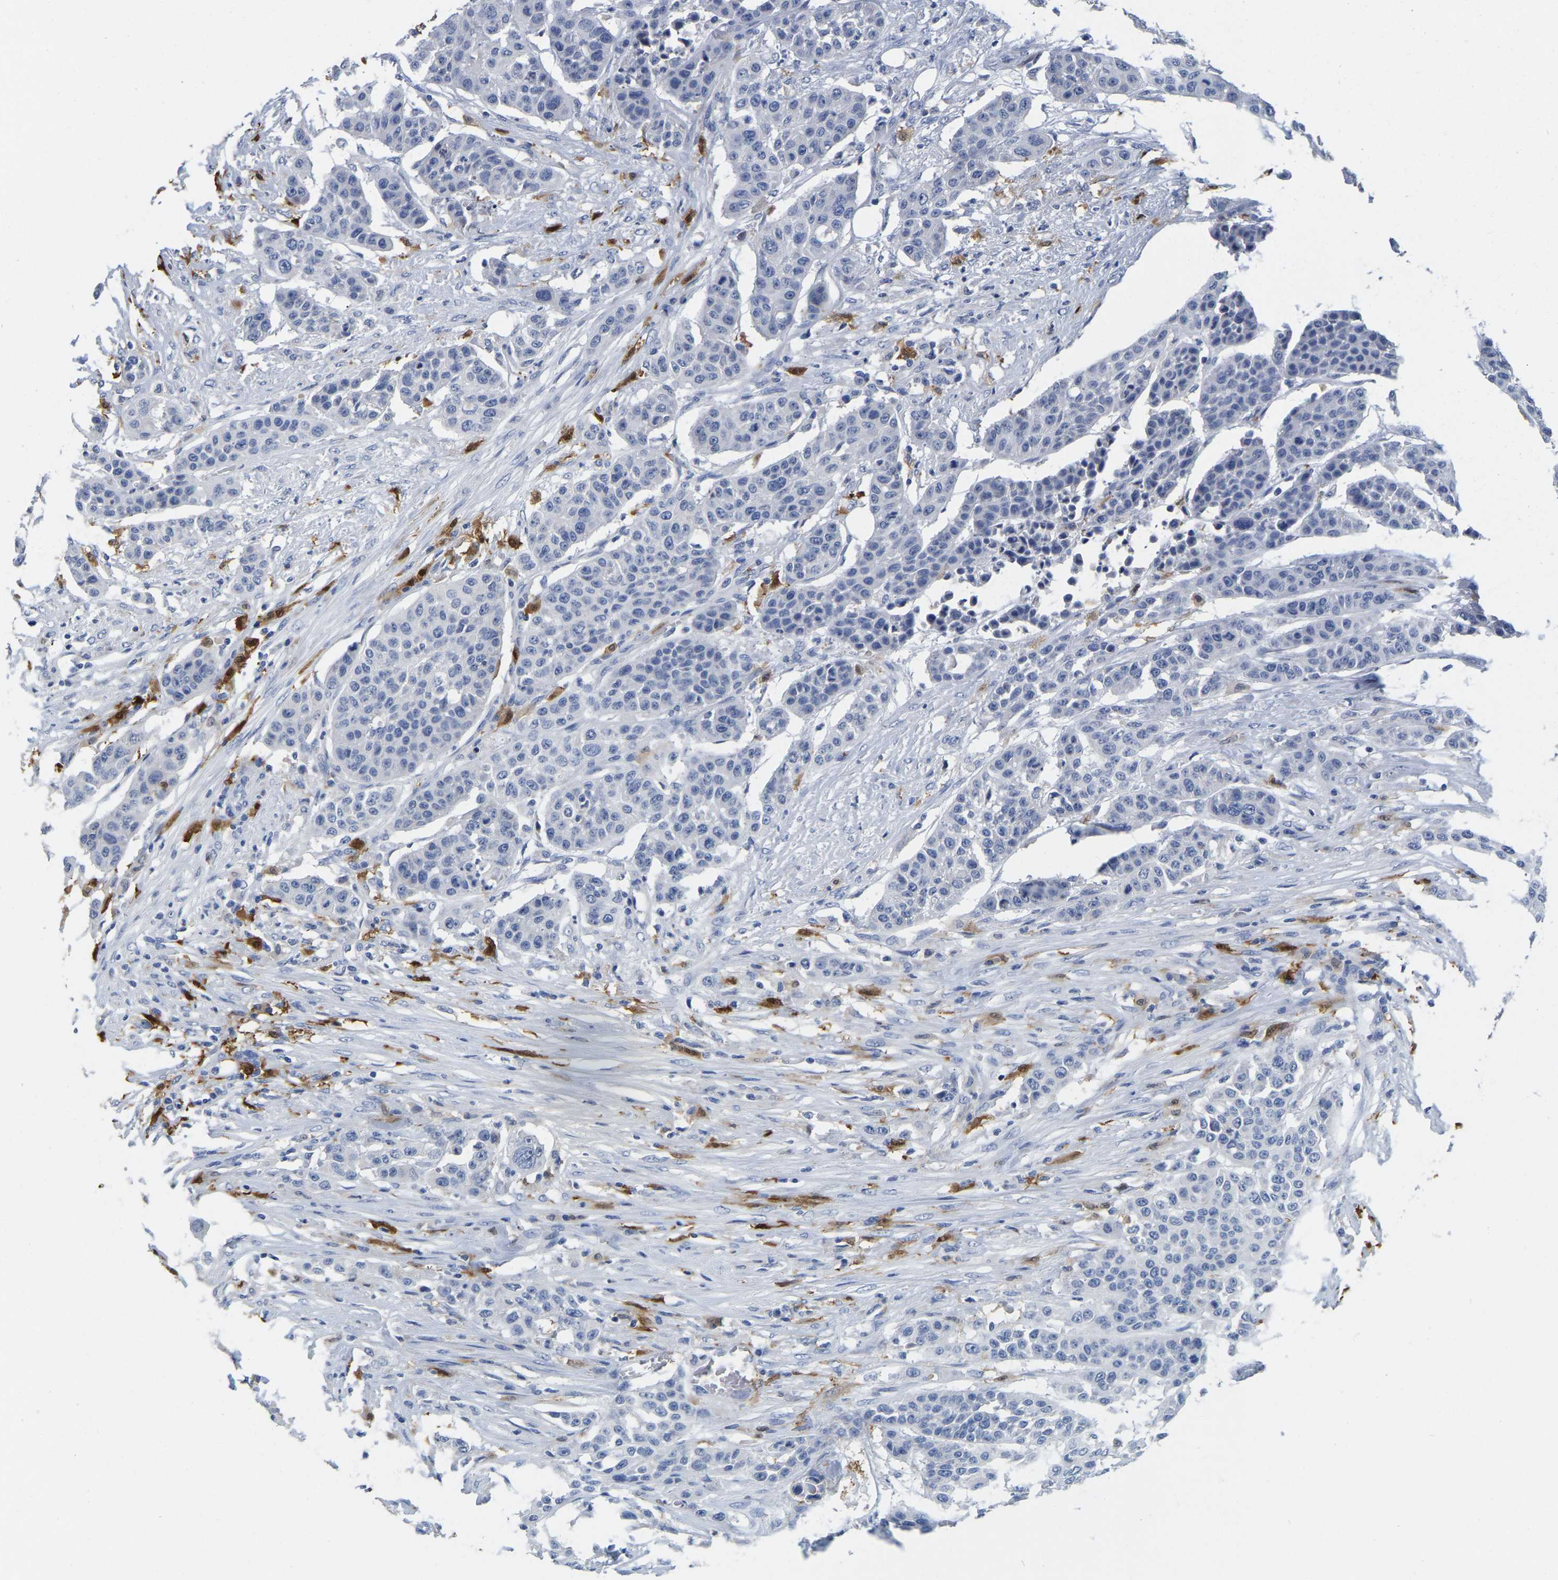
{"staining": {"intensity": "negative", "quantity": "none", "location": "none"}, "tissue": "urothelial cancer", "cell_type": "Tumor cells", "image_type": "cancer", "snomed": [{"axis": "morphology", "description": "Urothelial carcinoma, High grade"}, {"axis": "topography", "description": "Urinary bladder"}], "caption": "Immunohistochemical staining of human urothelial cancer shows no significant expression in tumor cells. Nuclei are stained in blue.", "gene": "ULBP2", "patient": {"sex": "male", "age": 74}}